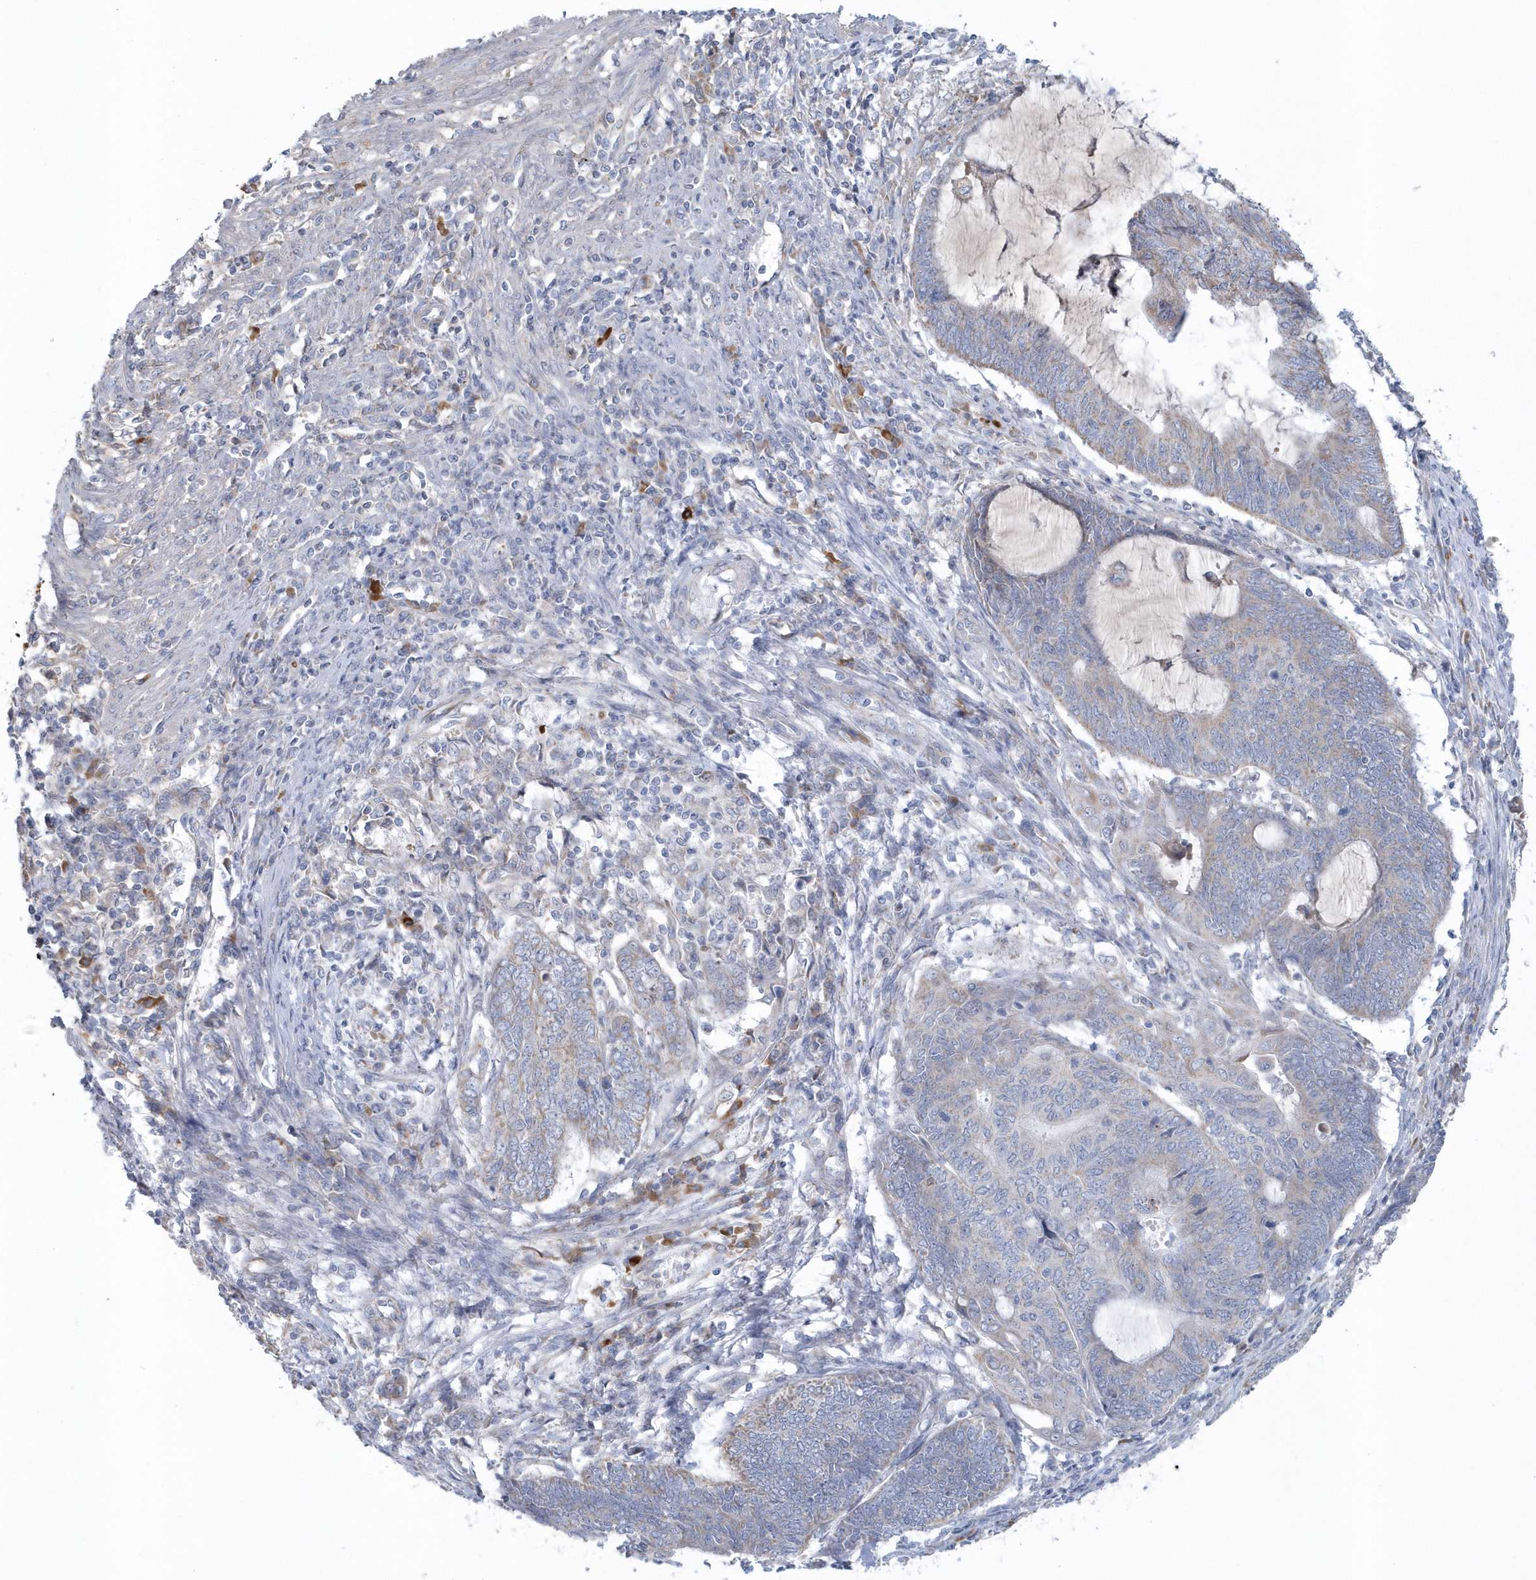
{"staining": {"intensity": "weak", "quantity": "<25%", "location": "cytoplasmic/membranous"}, "tissue": "endometrial cancer", "cell_type": "Tumor cells", "image_type": "cancer", "snomed": [{"axis": "morphology", "description": "Adenocarcinoma, NOS"}, {"axis": "topography", "description": "Uterus"}, {"axis": "topography", "description": "Endometrium"}], "caption": "Immunohistochemical staining of human endometrial cancer (adenocarcinoma) demonstrates no significant staining in tumor cells. (Immunohistochemistry, brightfield microscopy, high magnification).", "gene": "SPATA18", "patient": {"sex": "female", "age": 70}}